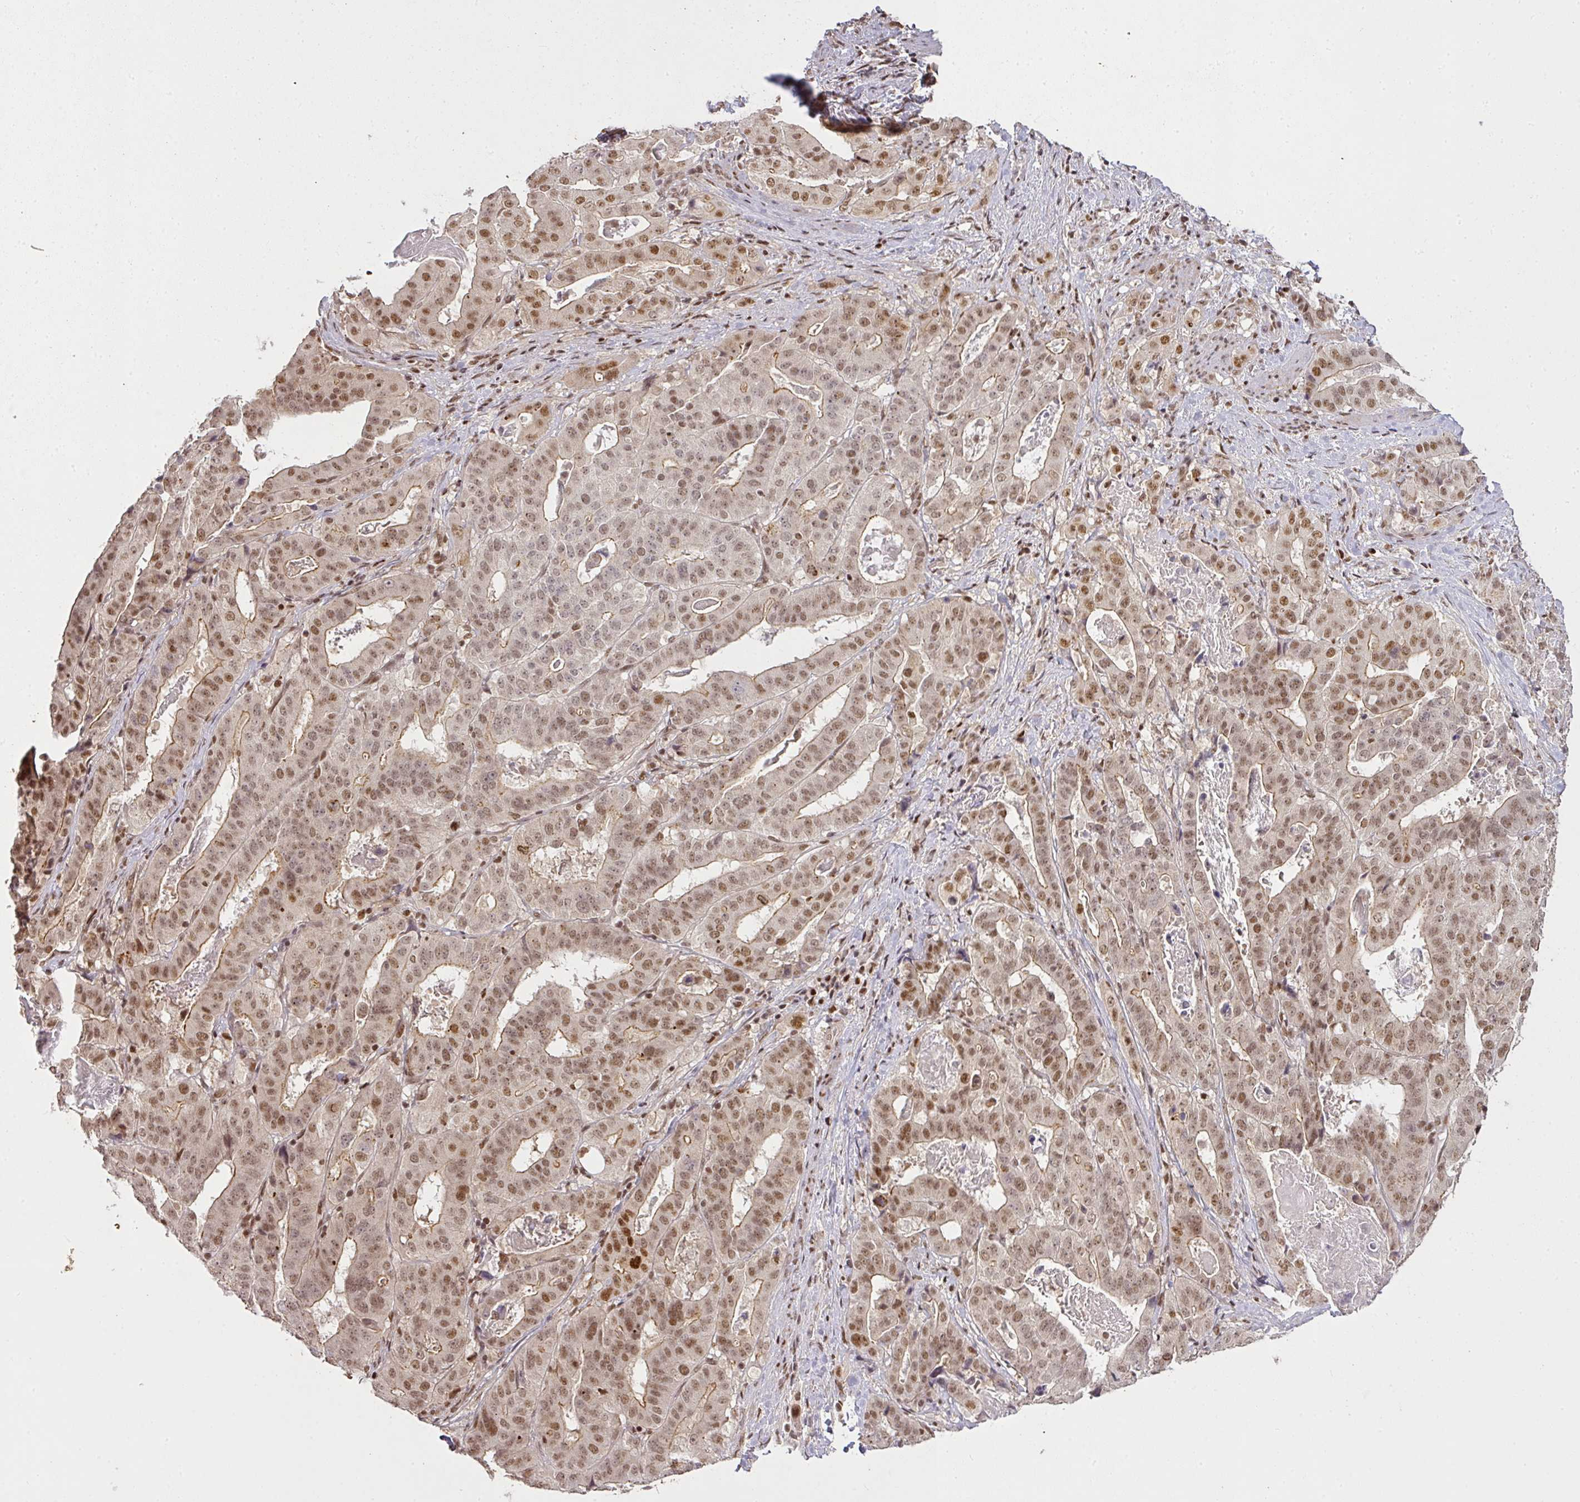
{"staining": {"intensity": "moderate", "quantity": ">75%", "location": "nuclear"}, "tissue": "stomach cancer", "cell_type": "Tumor cells", "image_type": "cancer", "snomed": [{"axis": "morphology", "description": "Adenocarcinoma, NOS"}, {"axis": "topography", "description": "Stomach"}], "caption": "Protein staining displays moderate nuclear staining in approximately >75% of tumor cells in stomach adenocarcinoma. The staining was performed using DAB (3,3'-diaminobenzidine), with brown indicating positive protein expression. Nuclei are stained blue with hematoxylin.", "gene": "GPRIN2", "patient": {"sex": "male", "age": 48}}